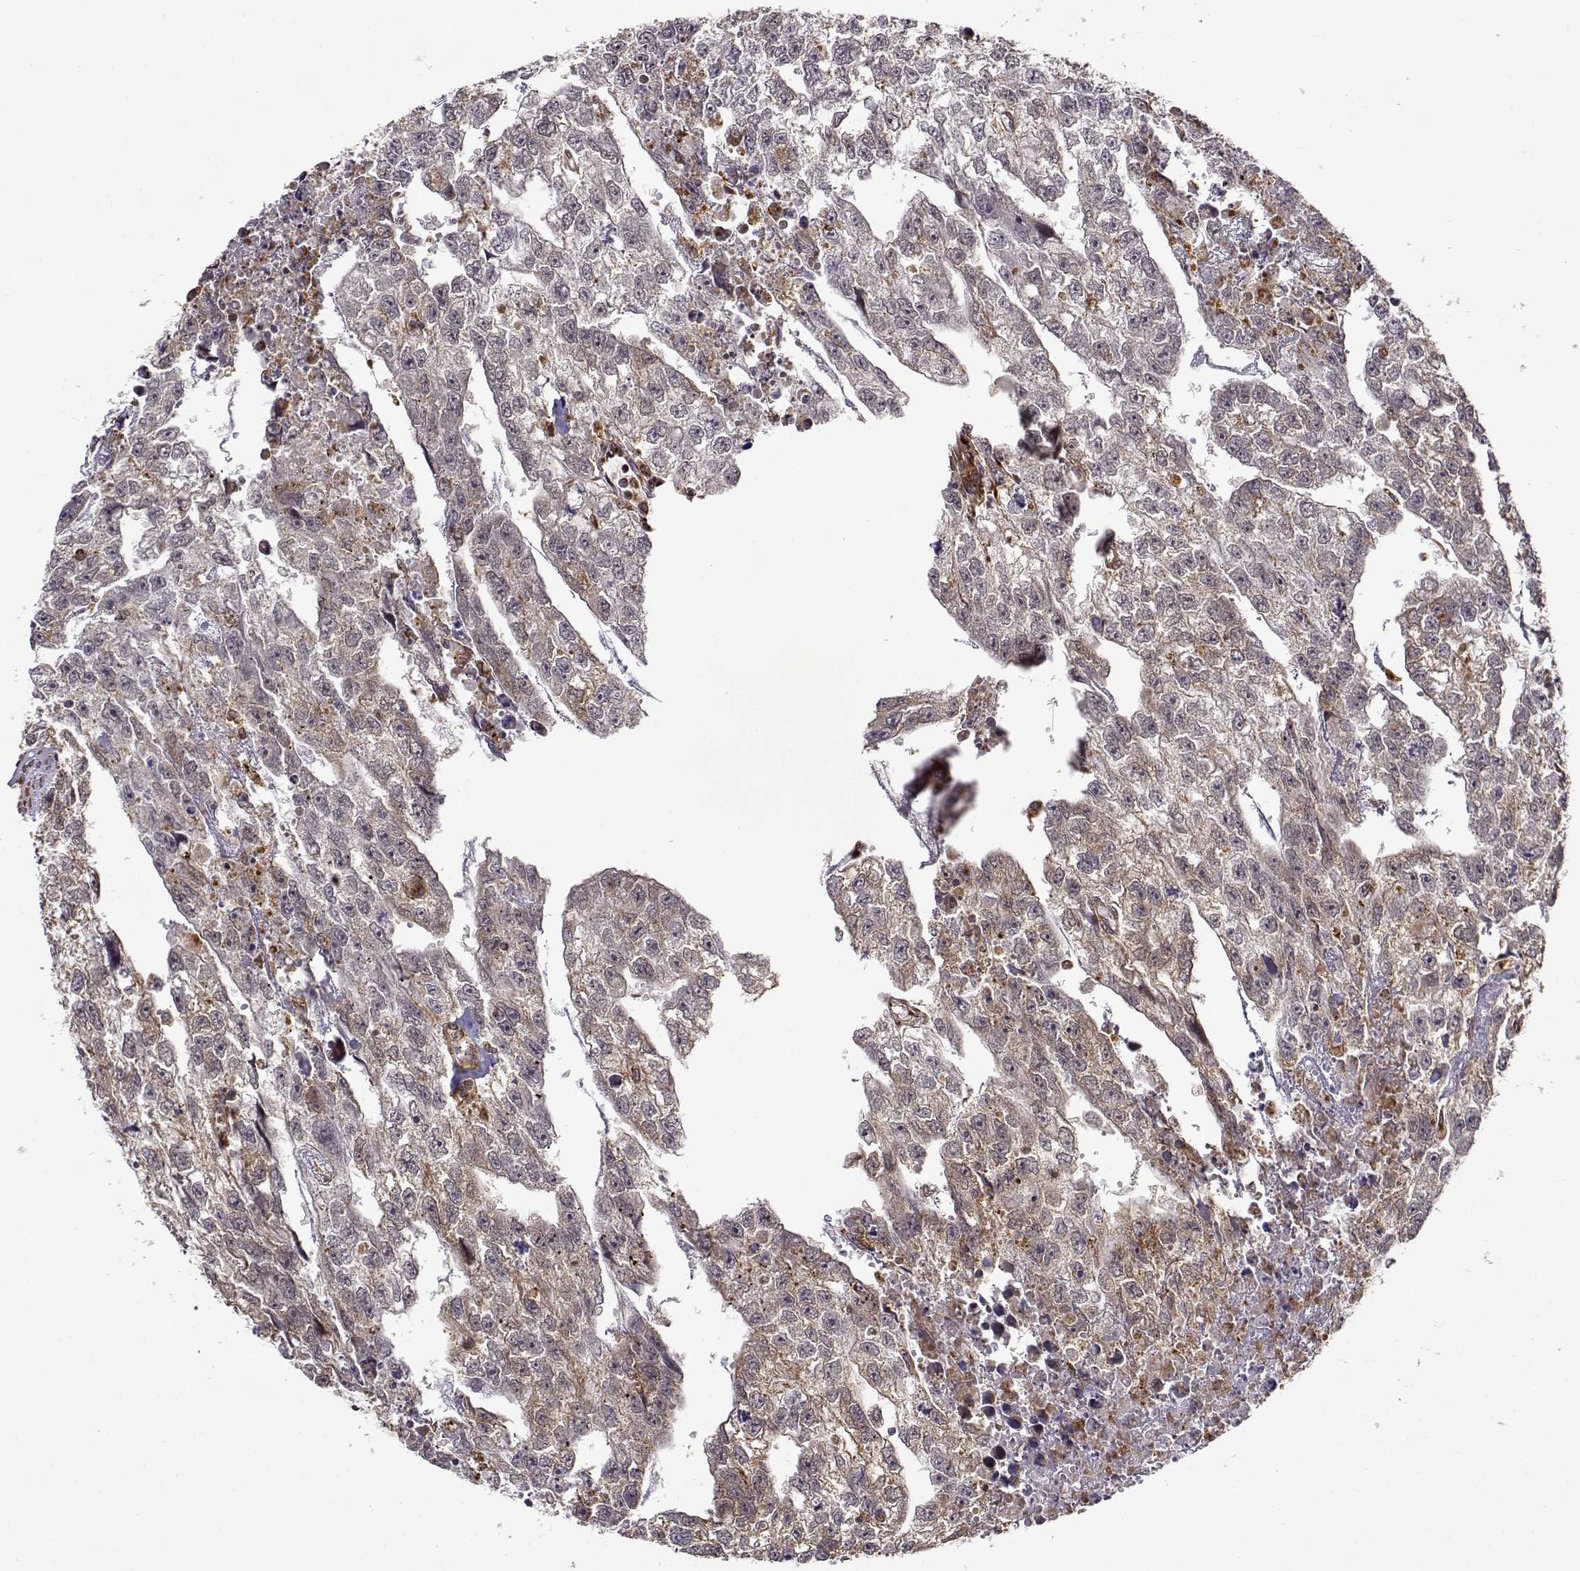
{"staining": {"intensity": "weak", "quantity": "25%-75%", "location": "cytoplasmic/membranous"}, "tissue": "testis cancer", "cell_type": "Tumor cells", "image_type": "cancer", "snomed": [{"axis": "morphology", "description": "Carcinoma, Embryonal, NOS"}, {"axis": "morphology", "description": "Teratoma, malignant, NOS"}, {"axis": "topography", "description": "Testis"}], "caption": "Immunohistochemistry (IHC) staining of testis malignant teratoma, which shows low levels of weak cytoplasmic/membranous positivity in approximately 25%-75% of tumor cells indicating weak cytoplasmic/membranous protein staining. The staining was performed using DAB (3,3'-diaminobenzidine) (brown) for protein detection and nuclei were counterstained in hematoxylin (blue).", "gene": "RNF13", "patient": {"sex": "male", "age": 44}}